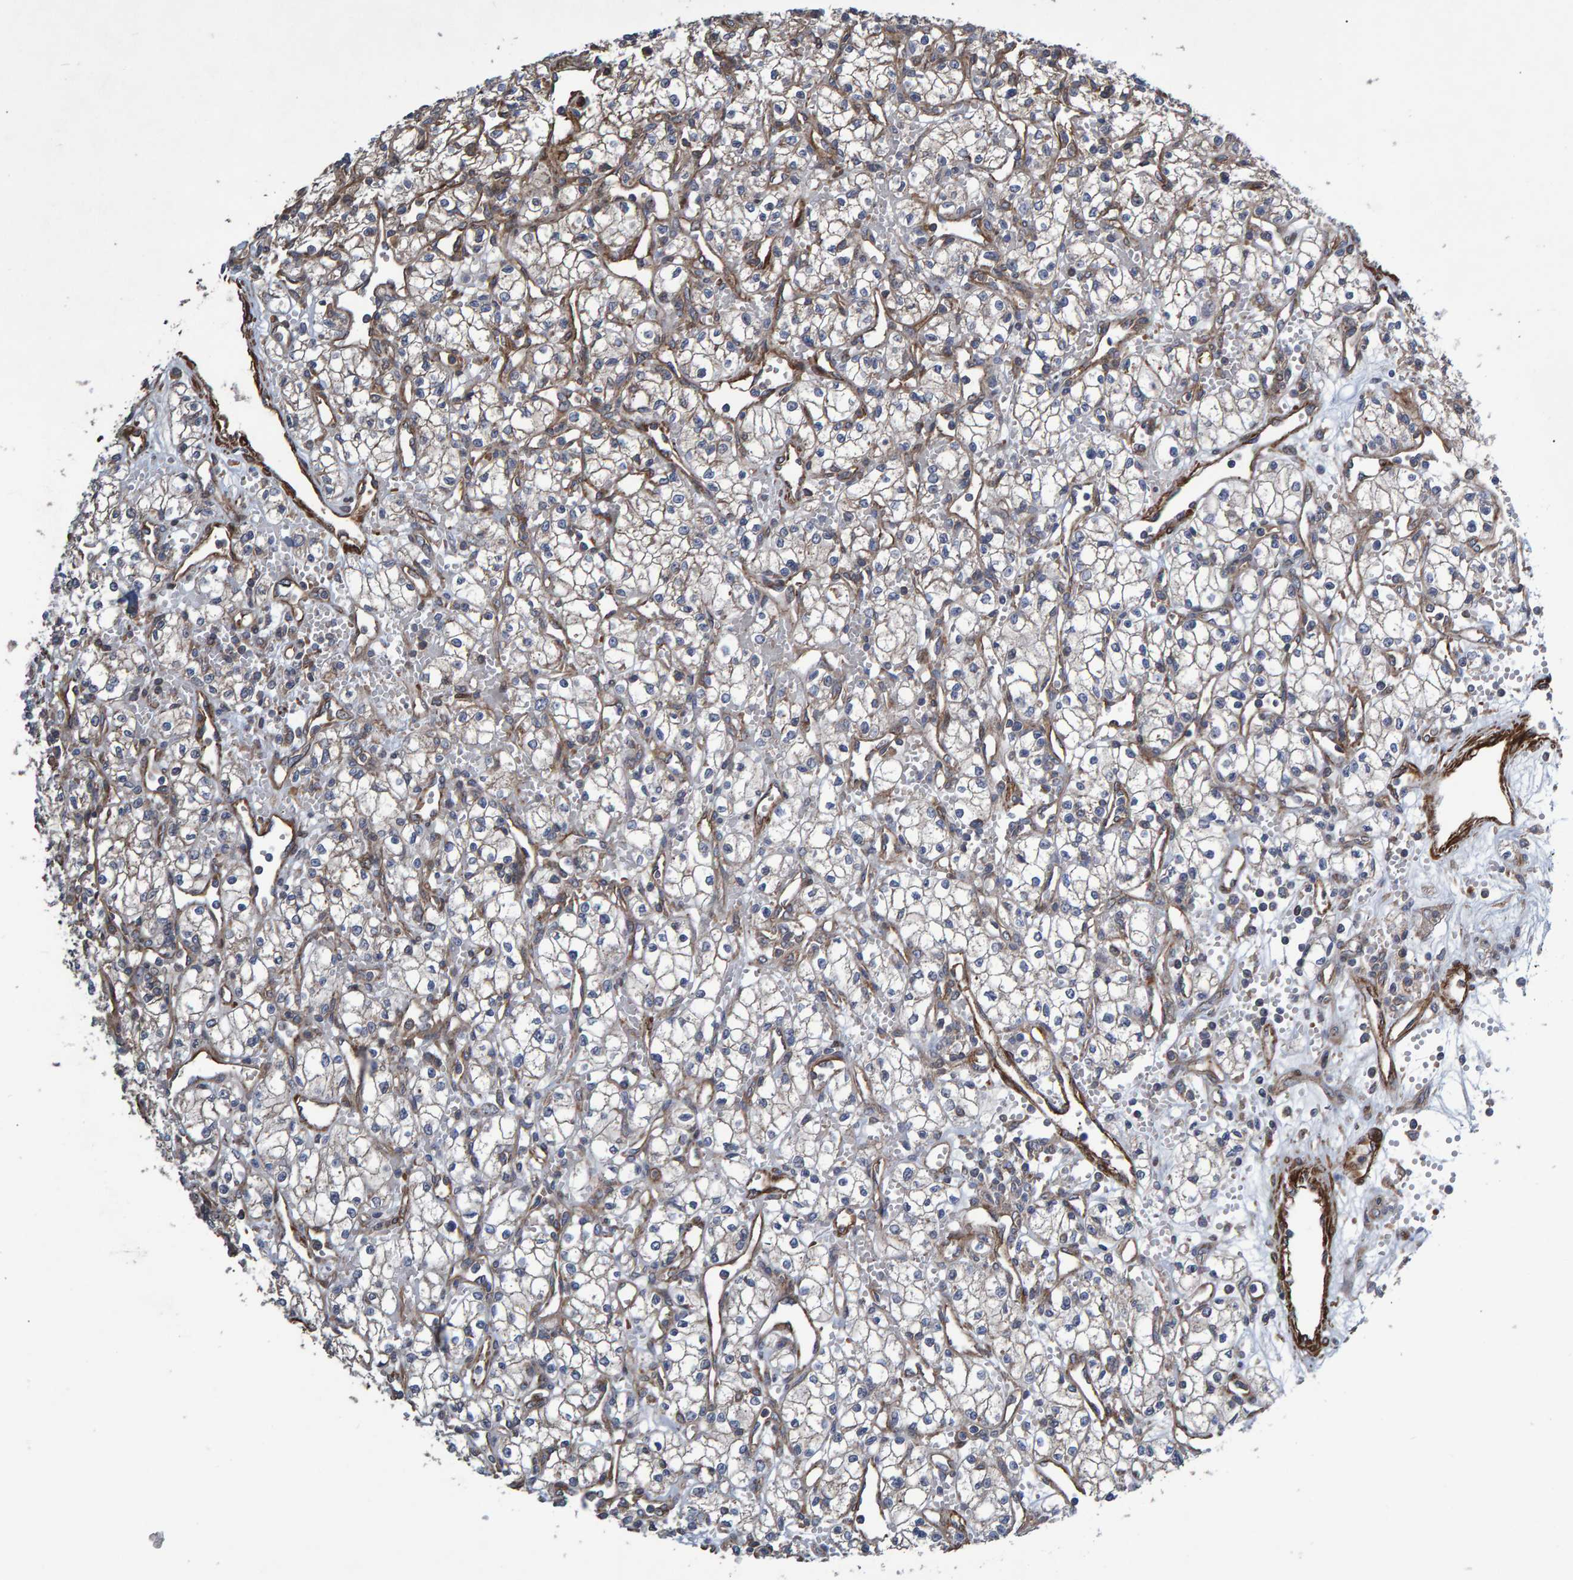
{"staining": {"intensity": "weak", "quantity": ">75%", "location": "cytoplasmic/membranous"}, "tissue": "renal cancer", "cell_type": "Tumor cells", "image_type": "cancer", "snomed": [{"axis": "morphology", "description": "Adenocarcinoma, NOS"}, {"axis": "topography", "description": "Kidney"}], "caption": "Human renal cancer (adenocarcinoma) stained for a protein (brown) displays weak cytoplasmic/membranous positive expression in about >75% of tumor cells.", "gene": "SLIT2", "patient": {"sex": "male", "age": 59}}